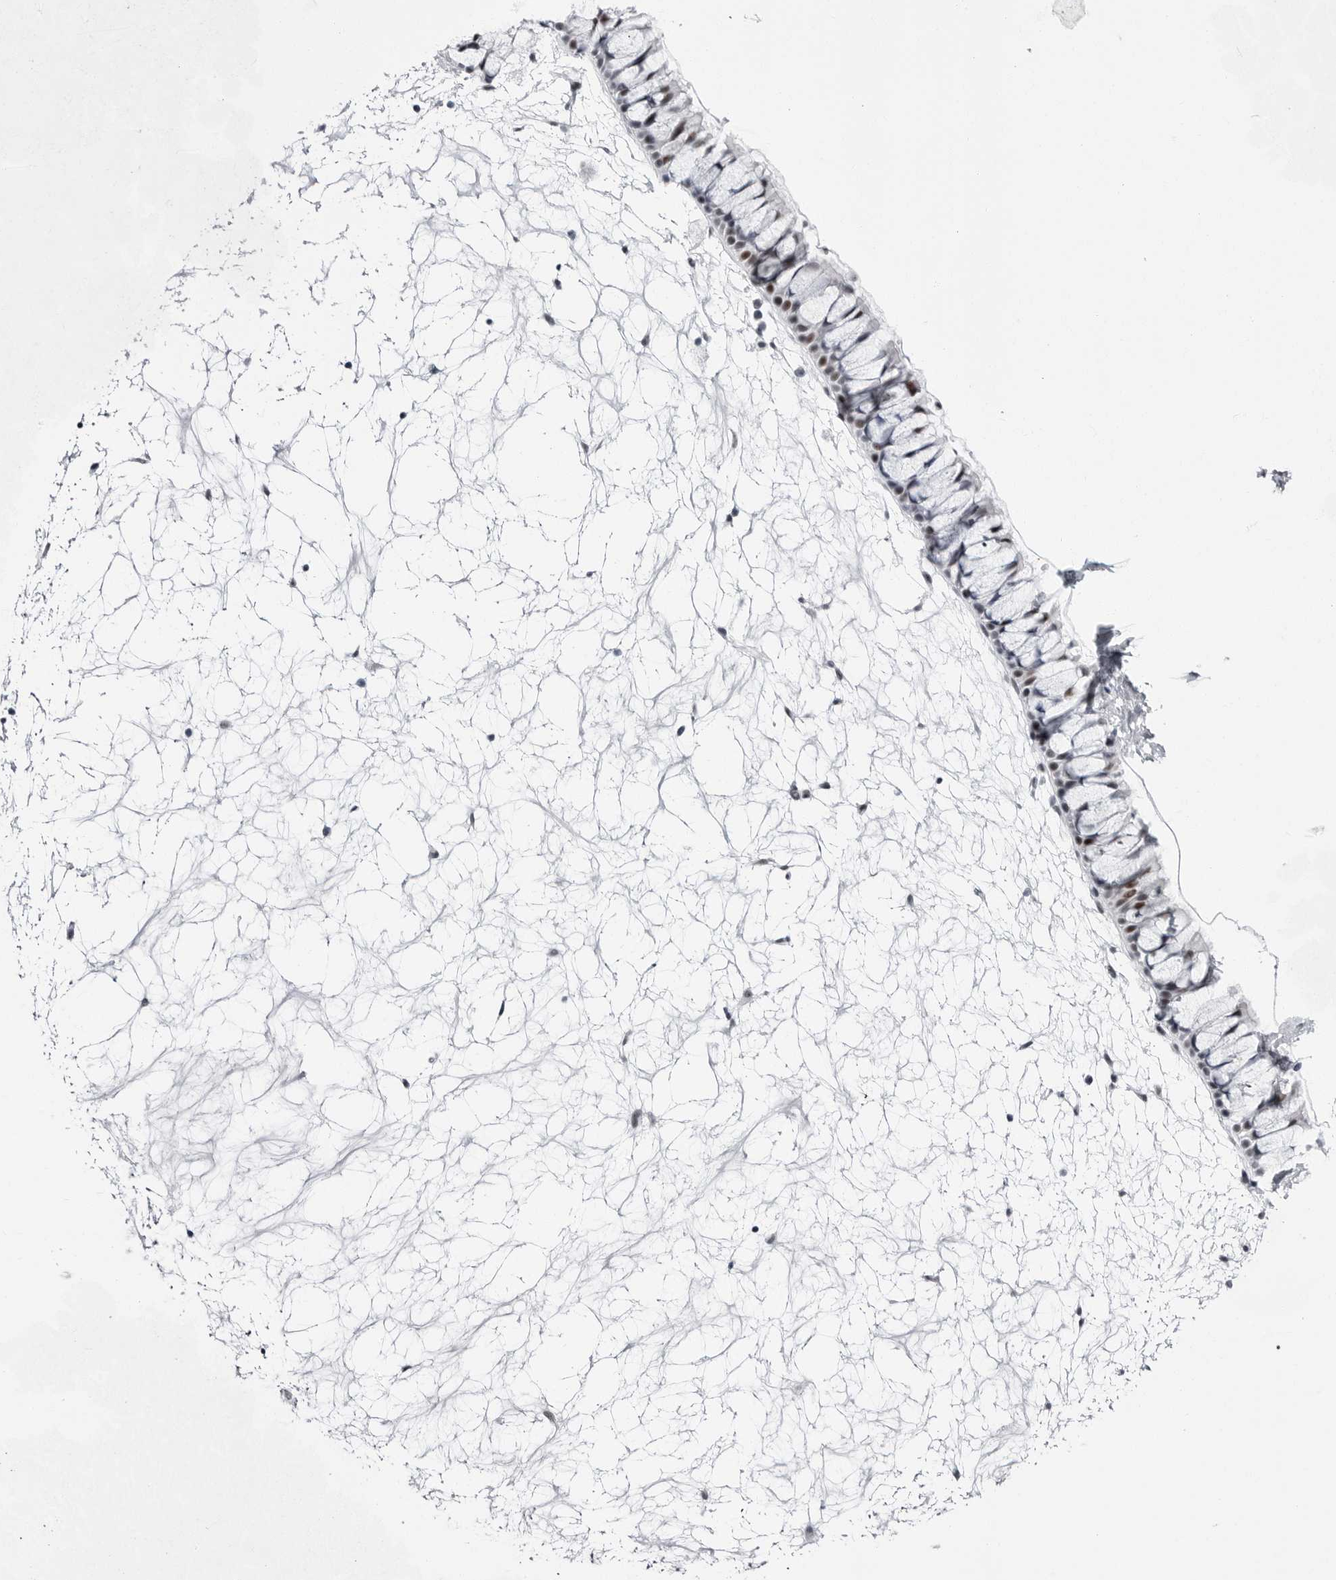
{"staining": {"intensity": "moderate", "quantity": ">75%", "location": "nuclear"}, "tissue": "nasopharynx", "cell_type": "Respiratory epithelial cells", "image_type": "normal", "snomed": [{"axis": "morphology", "description": "Normal tissue, NOS"}, {"axis": "topography", "description": "Nasopharynx"}], "caption": "DAB immunohistochemical staining of unremarkable nasopharynx displays moderate nuclear protein staining in about >75% of respiratory epithelial cells.", "gene": "VEZF1", "patient": {"sex": "male", "age": 64}}